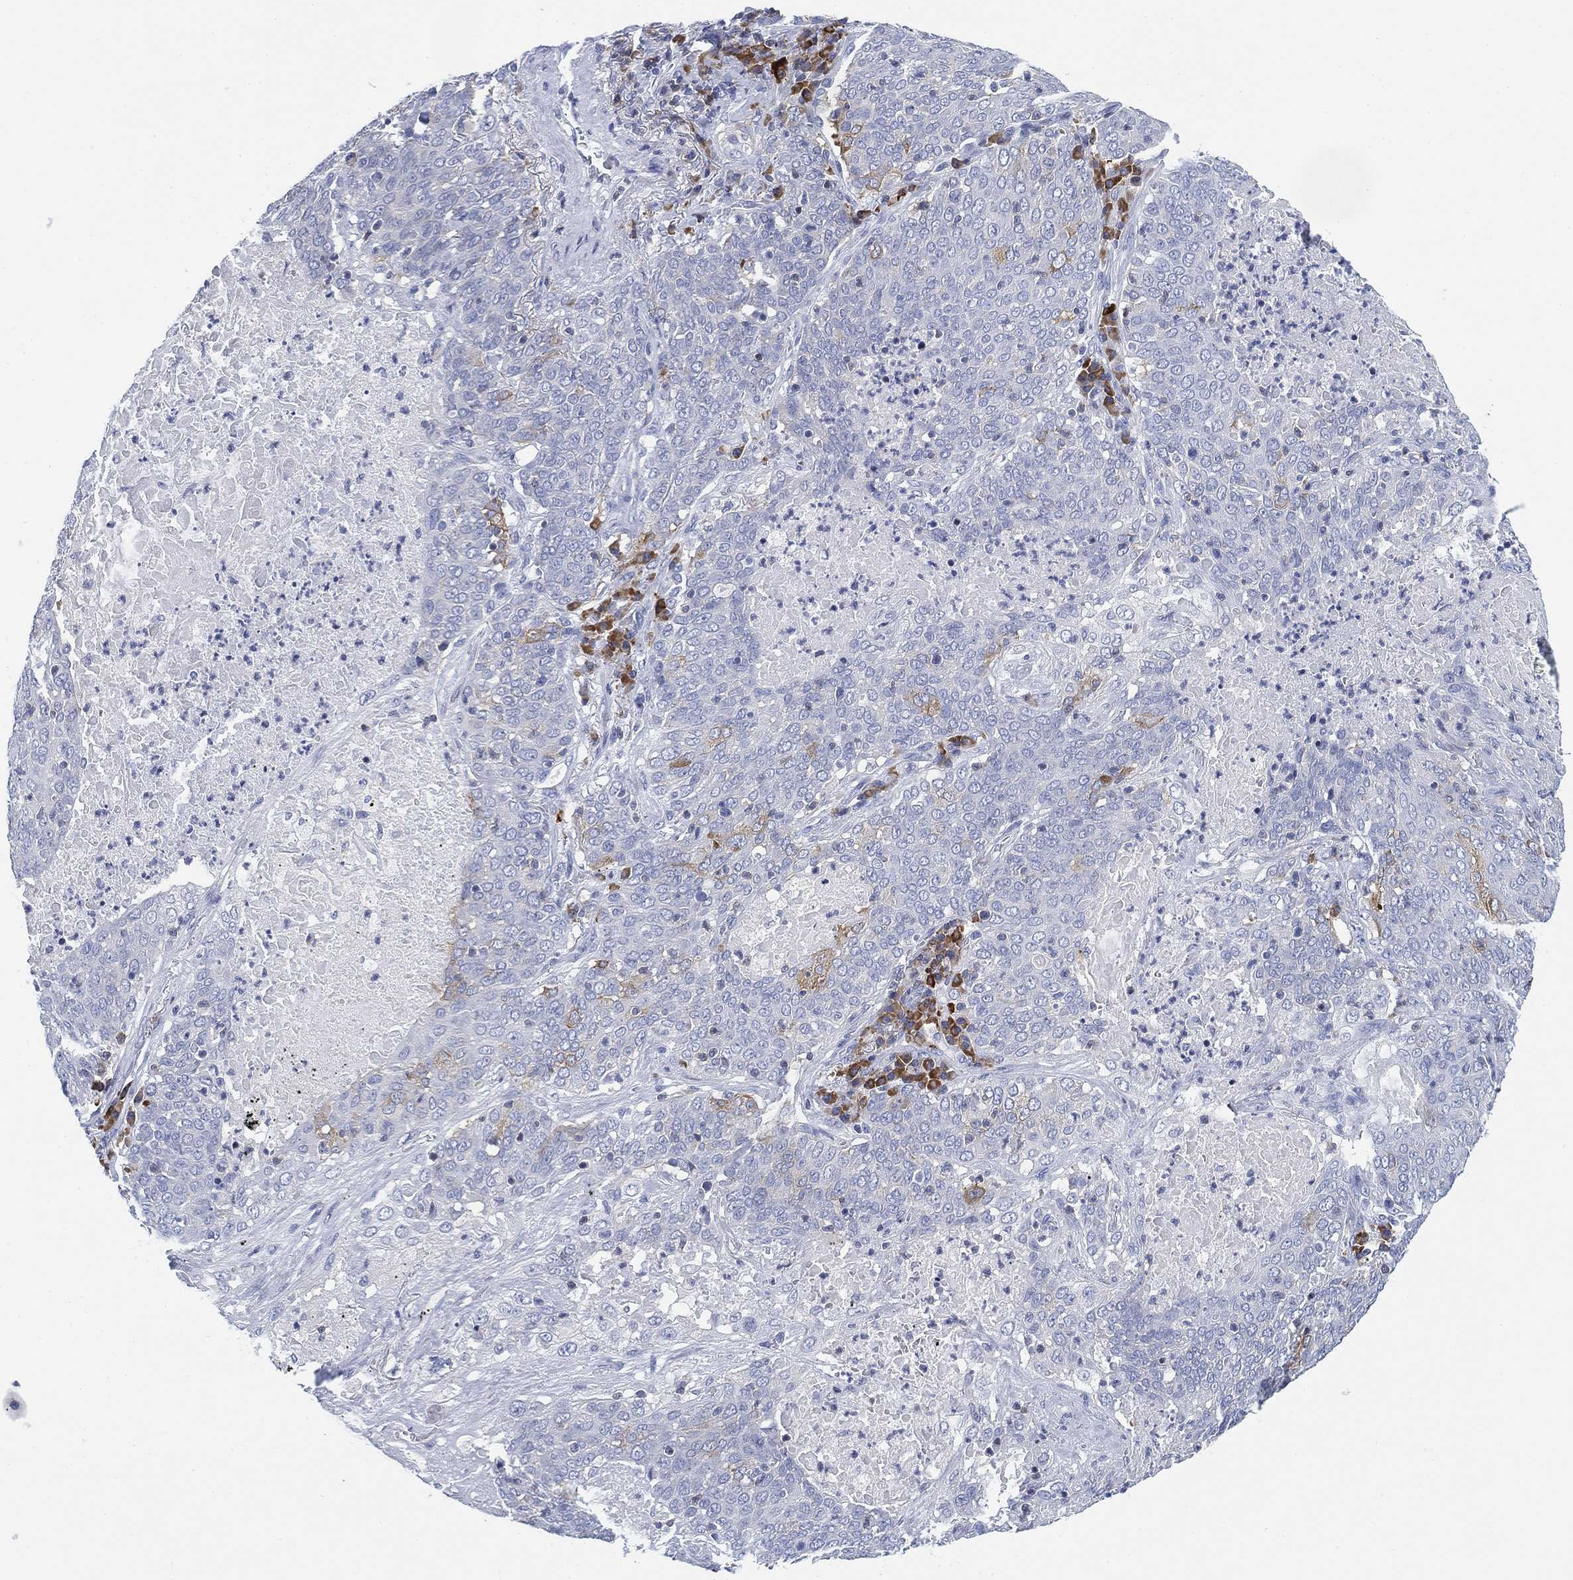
{"staining": {"intensity": "negative", "quantity": "none", "location": "none"}, "tissue": "lung cancer", "cell_type": "Tumor cells", "image_type": "cancer", "snomed": [{"axis": "morphology", "description": "Squamous cell carcinoma, NOS"}, {"axis": "topography", "description": "Lung"}], "caption": "Tumor cells show no significant protein staining in lung cancer. Brightfield microscopy of immunohistochemistry (IHC) stained with DAB (3,3'-diaminobenzidine) (brown) and hematoxylin (blue), captured at high magnification.", "gene": "FYB1", "patient": {"sex": "male", "age": 82}}